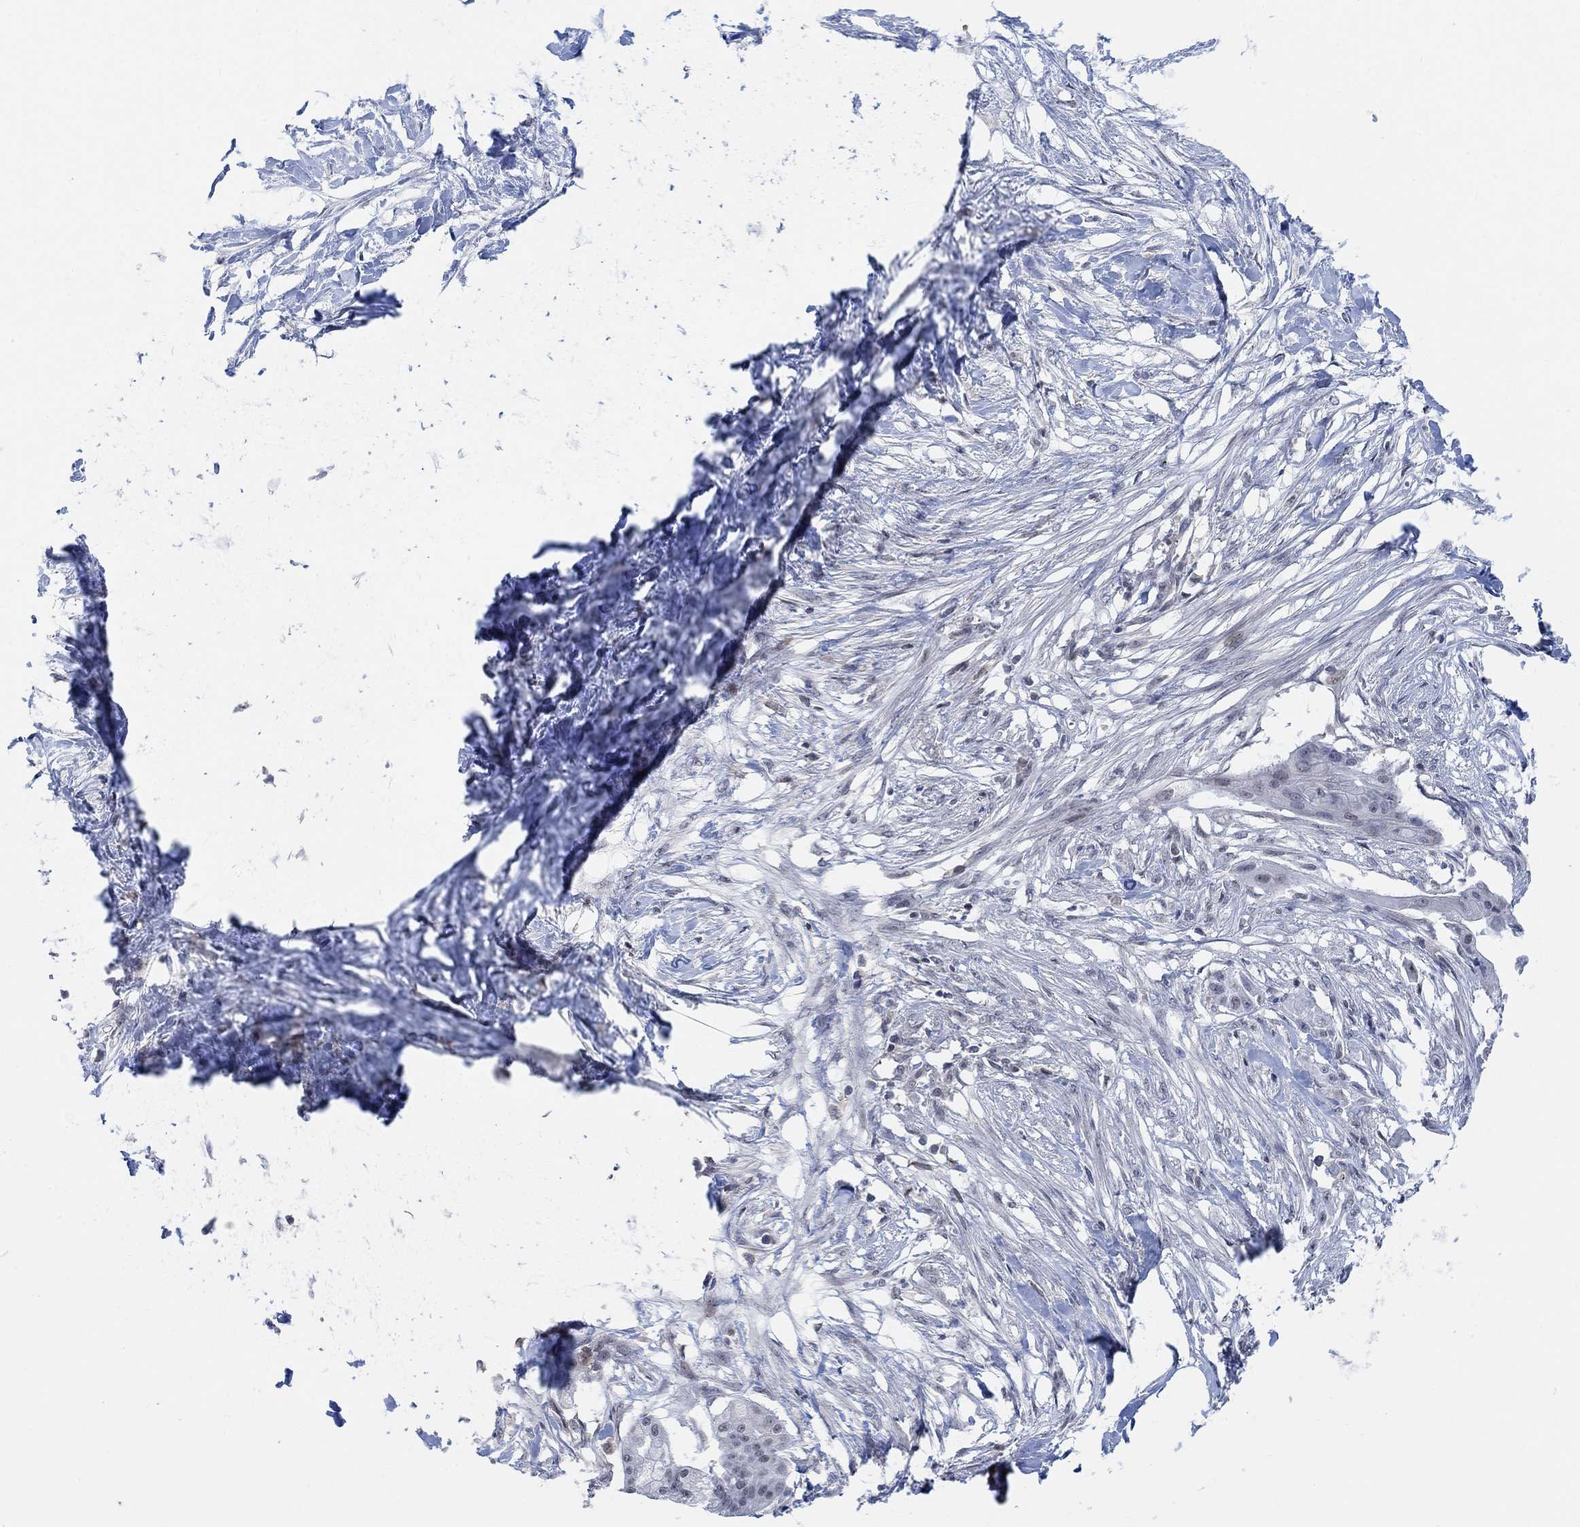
{"staining": {"intensity": "negative", "quantity": "none", "location": "none"}, "tissue": "pancreatic cancer", "cell_type": "Tumor cells", "image_type": "cancer", "snomed": [{"axis": "morphology", "description": "Normal tissue, NOS"}, {"axis": "morphology", "description": "Adenocarcinoma, NOS"}, {"axis": "topography", "description": "Pancreas"}], "caption": "Immunohistochemistry (IHC) of pancreatic adenocarcinoma shows no staining in tumor cells.", "gene": "PWWP2B", "patient": {"sex": "female", "age": 58}}